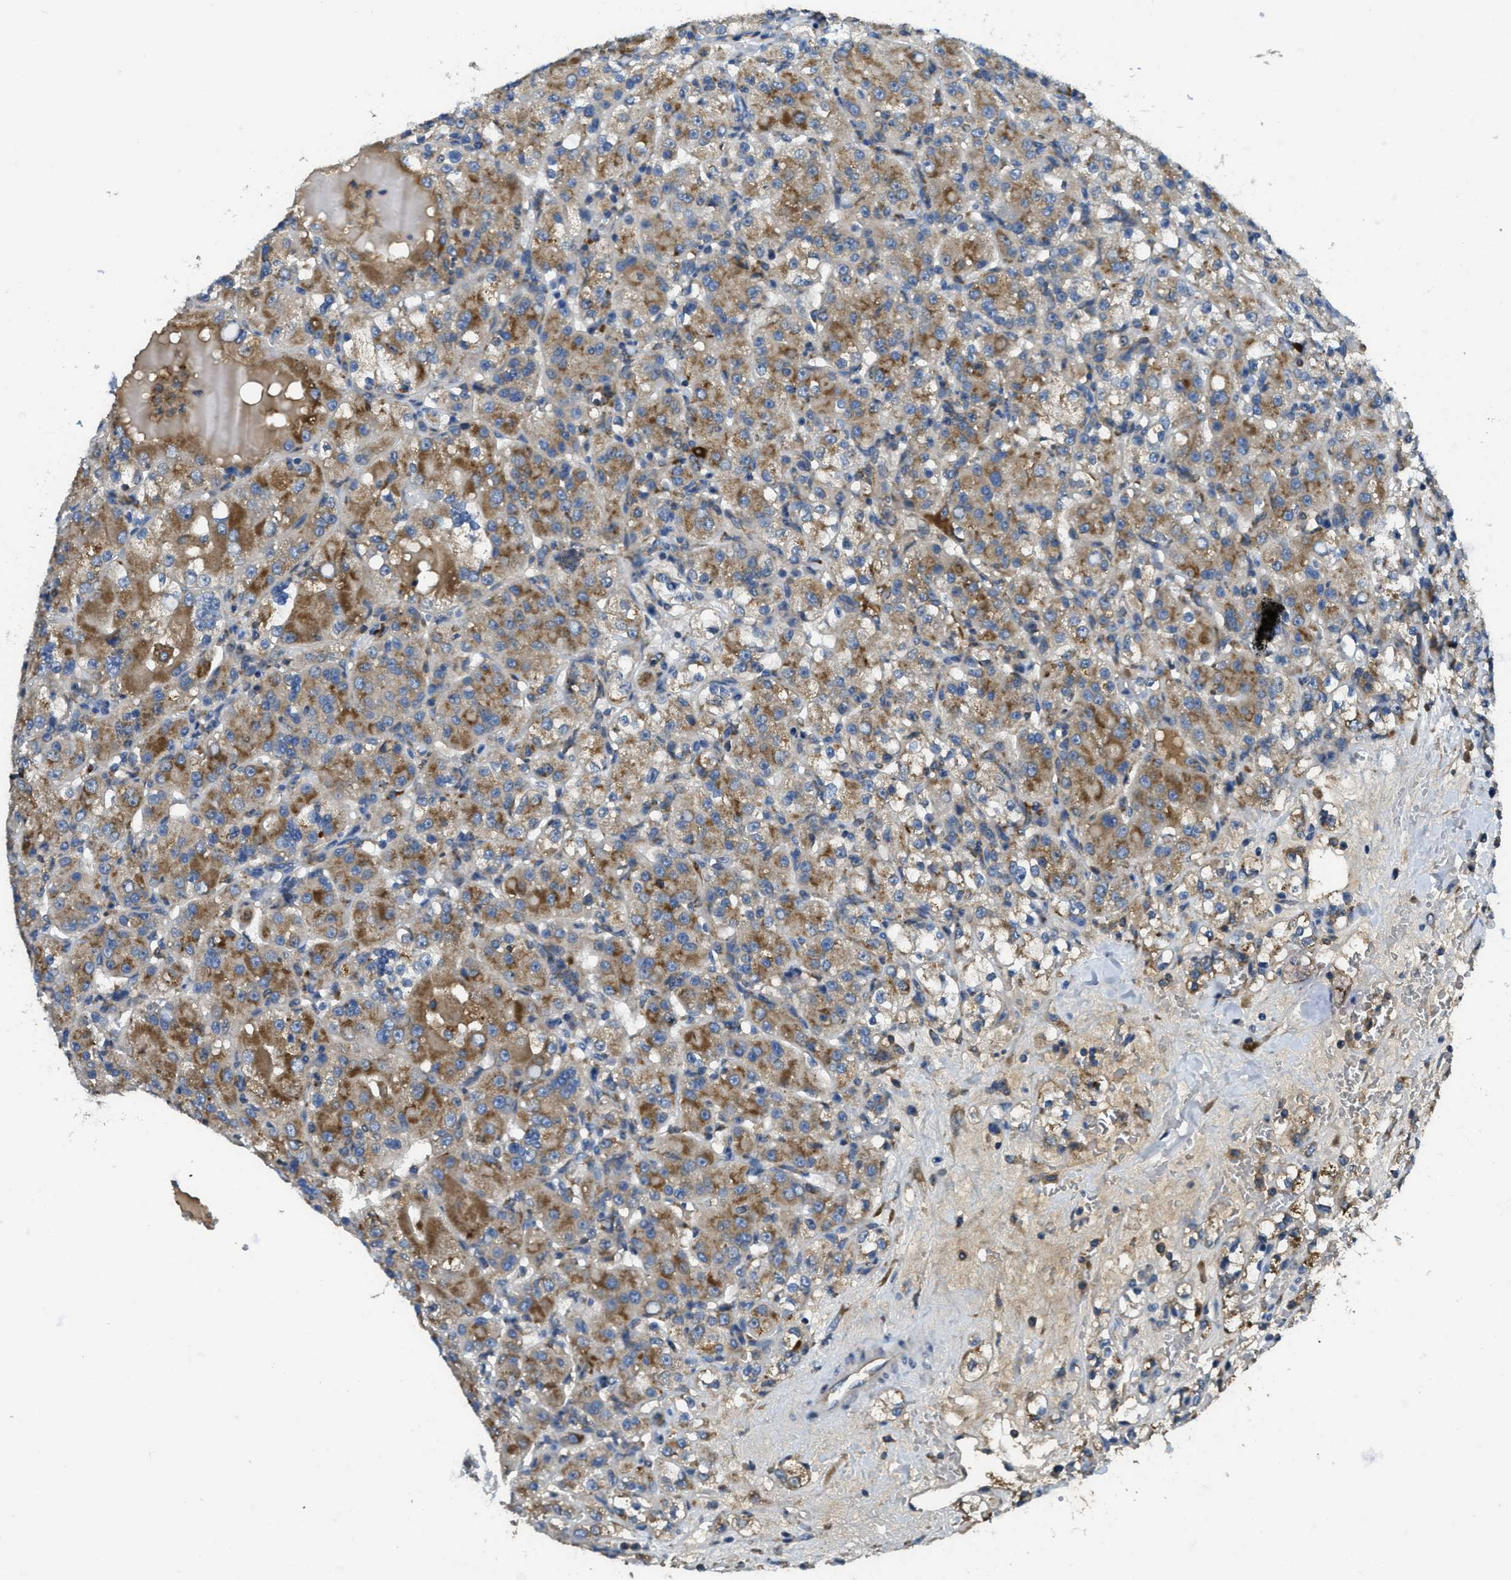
{"staining": {"intensity": "moderate", "quantity": "25%-75%", "location": "cytoplasmic/membranous"}, "tissue": "renal cancer", "cell_type": "Tumor cells", "image_type": "cancer", "snomed": [{"axis": "morphology", "description": "Normal tissue, NOS"}, {"axis": "morphology", "description": "Adenocarcinoma, NOS"}, {"axis": "topography", "description": "Kidney"}], "caption": "There is medium levels of moderate cytoplasmic/membranous staining in tumor cells of renal cancer (adenocarcinoma), as demonstrated by immunohistochemical staining (brown color).", "gene": "SSR1", "patient": {"sex": "male", "age": 61}}